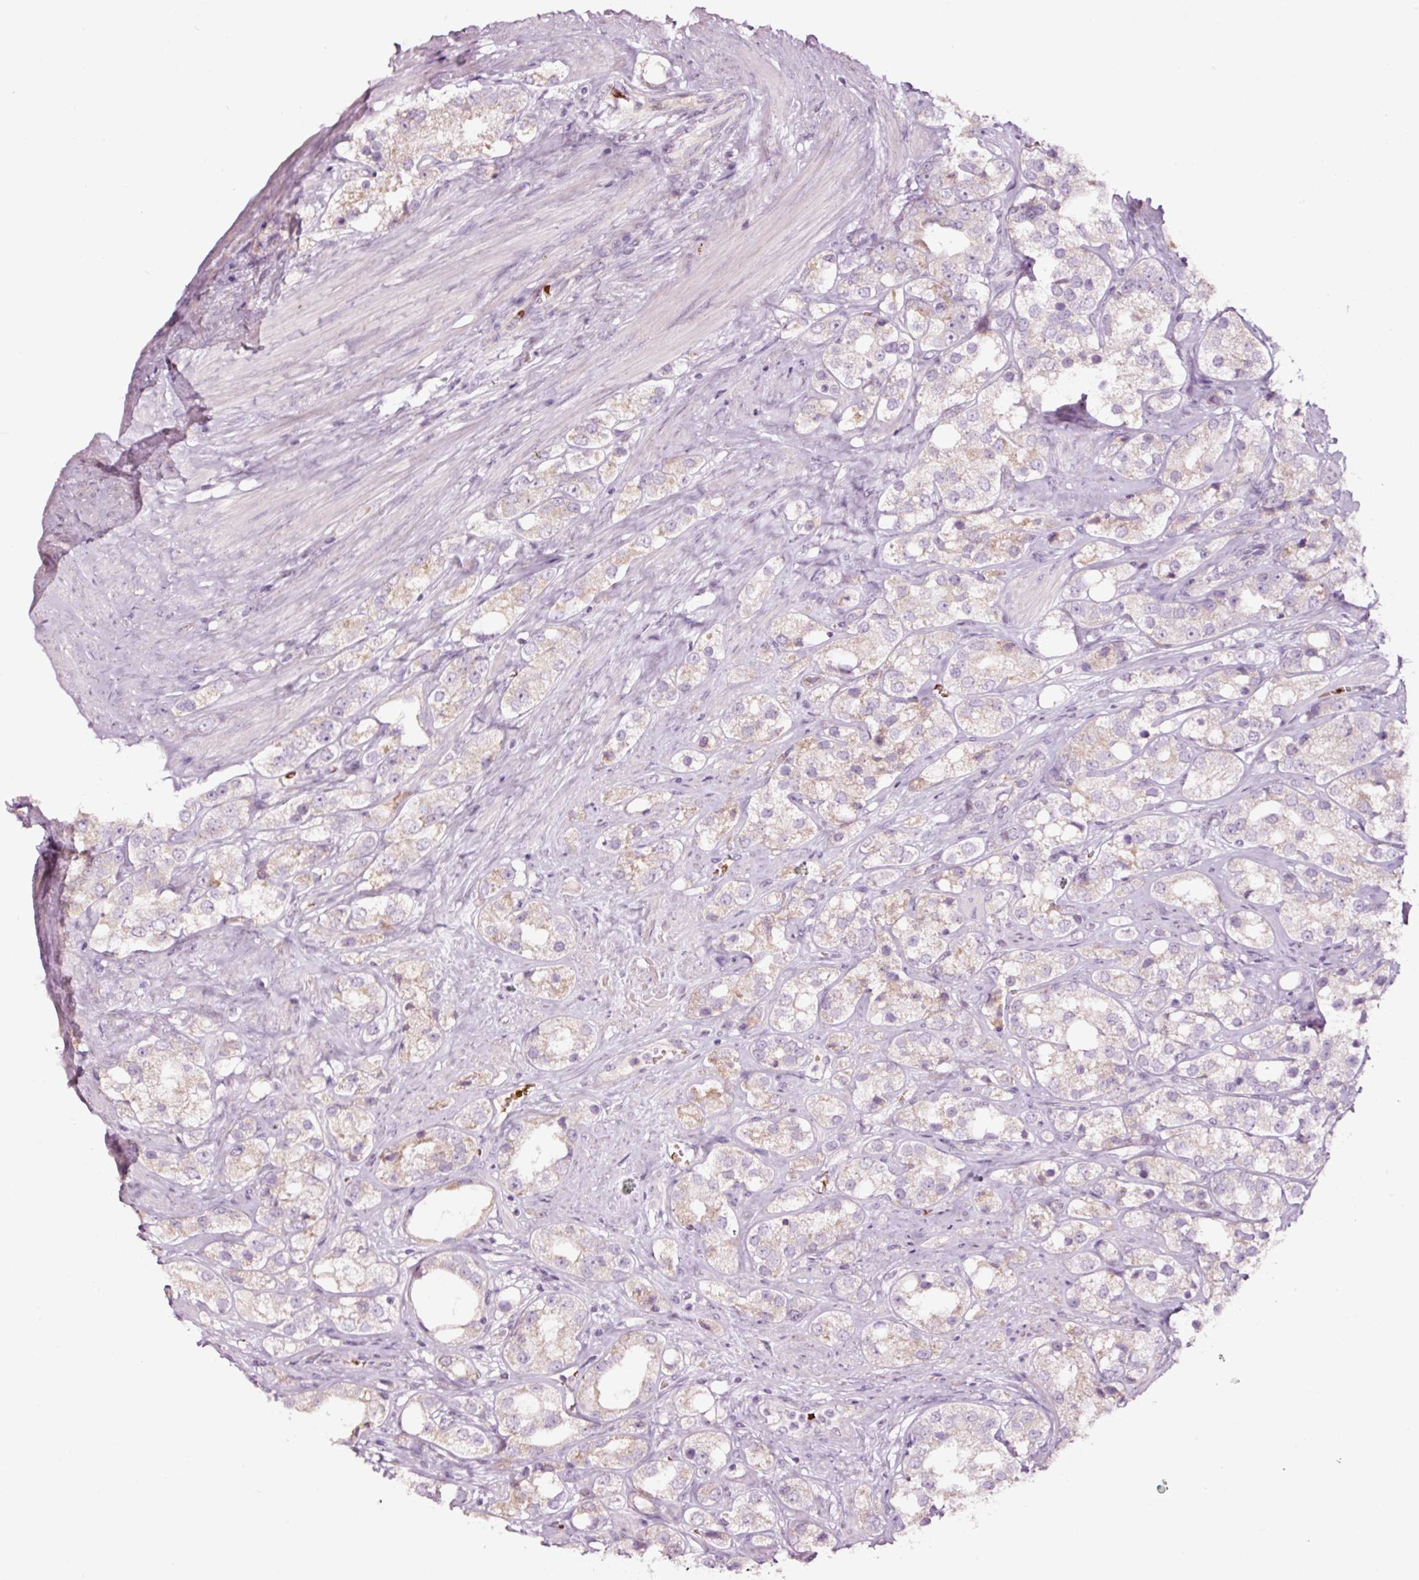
{"staining": {"intensity": "weak", "quantity": "<25%", "location": "cytoplasmic/membranous"}, "tissue": "prostate cancer", "cell_type": "Tumor cells", "image_type": "cancer", "snomed": [{"axis": "morphology", "description": "Adenocarcinoma, NOS"}, {"axis": "topography", "description": "Prostate"}], "caption": "IHC of human prostate cancer shows no expression in tumor cells.", "gene": "LDHAL6B", "patient": {"sex": "male", "age": 79}}